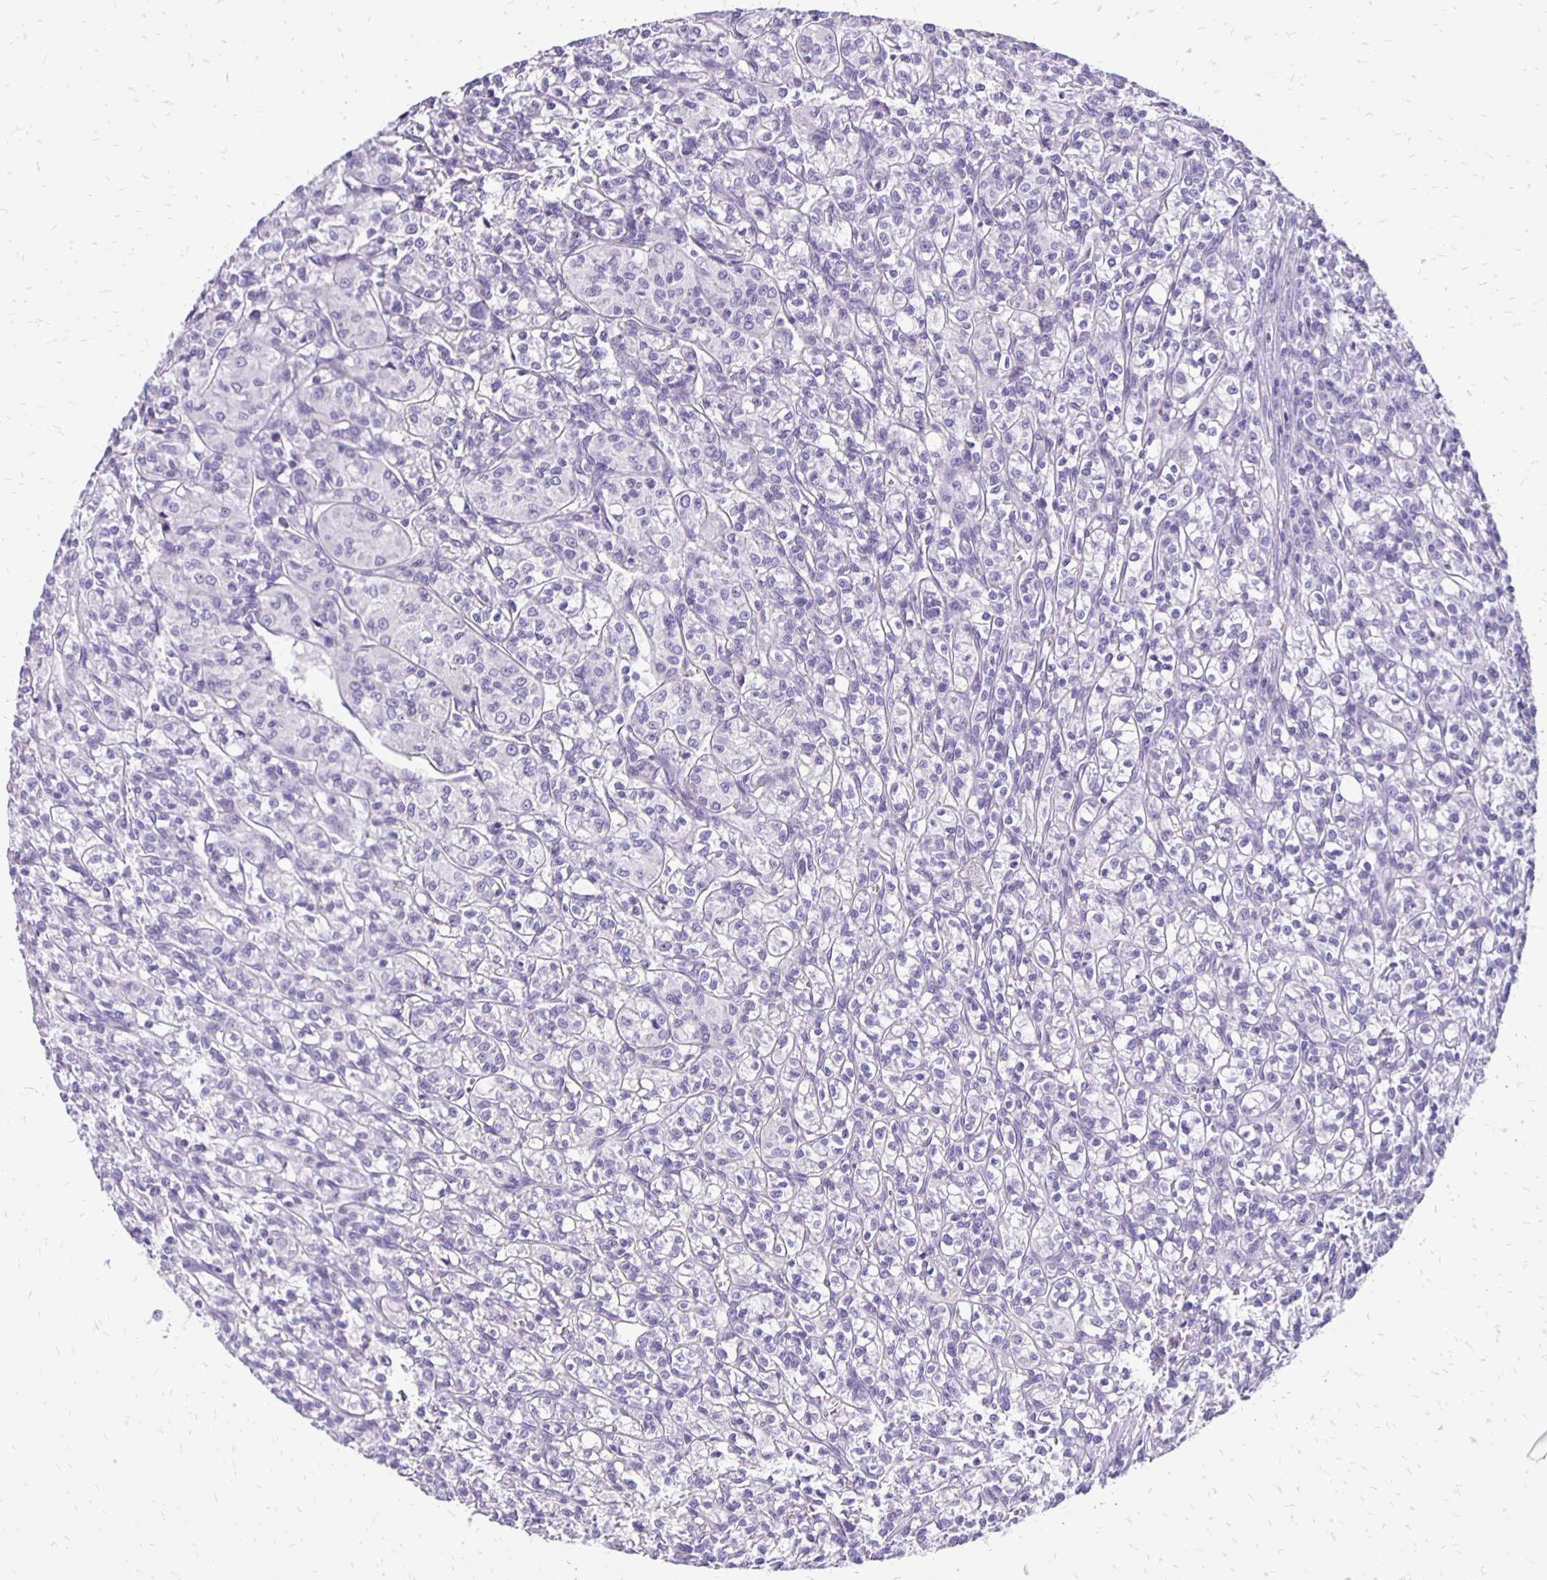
{"staining": {"intensity": "negative", "quantity": "none", "location": "none"}, "tissue": "renal cancer", "cell_type": "Tumor cells", "image_type": "cancer", "snomed": [{"axis": "morphology", "description": "Adenocarcinoma, NOS"}, {"axis": "topography", "description": "Kidney"}], "caption": "Immunohistochemistry (IHC) of renal cancer demonstrates no positivity in tumor cells.", "gene": "ANKRD45", "patient": {"sex": "male", "age": 36}}